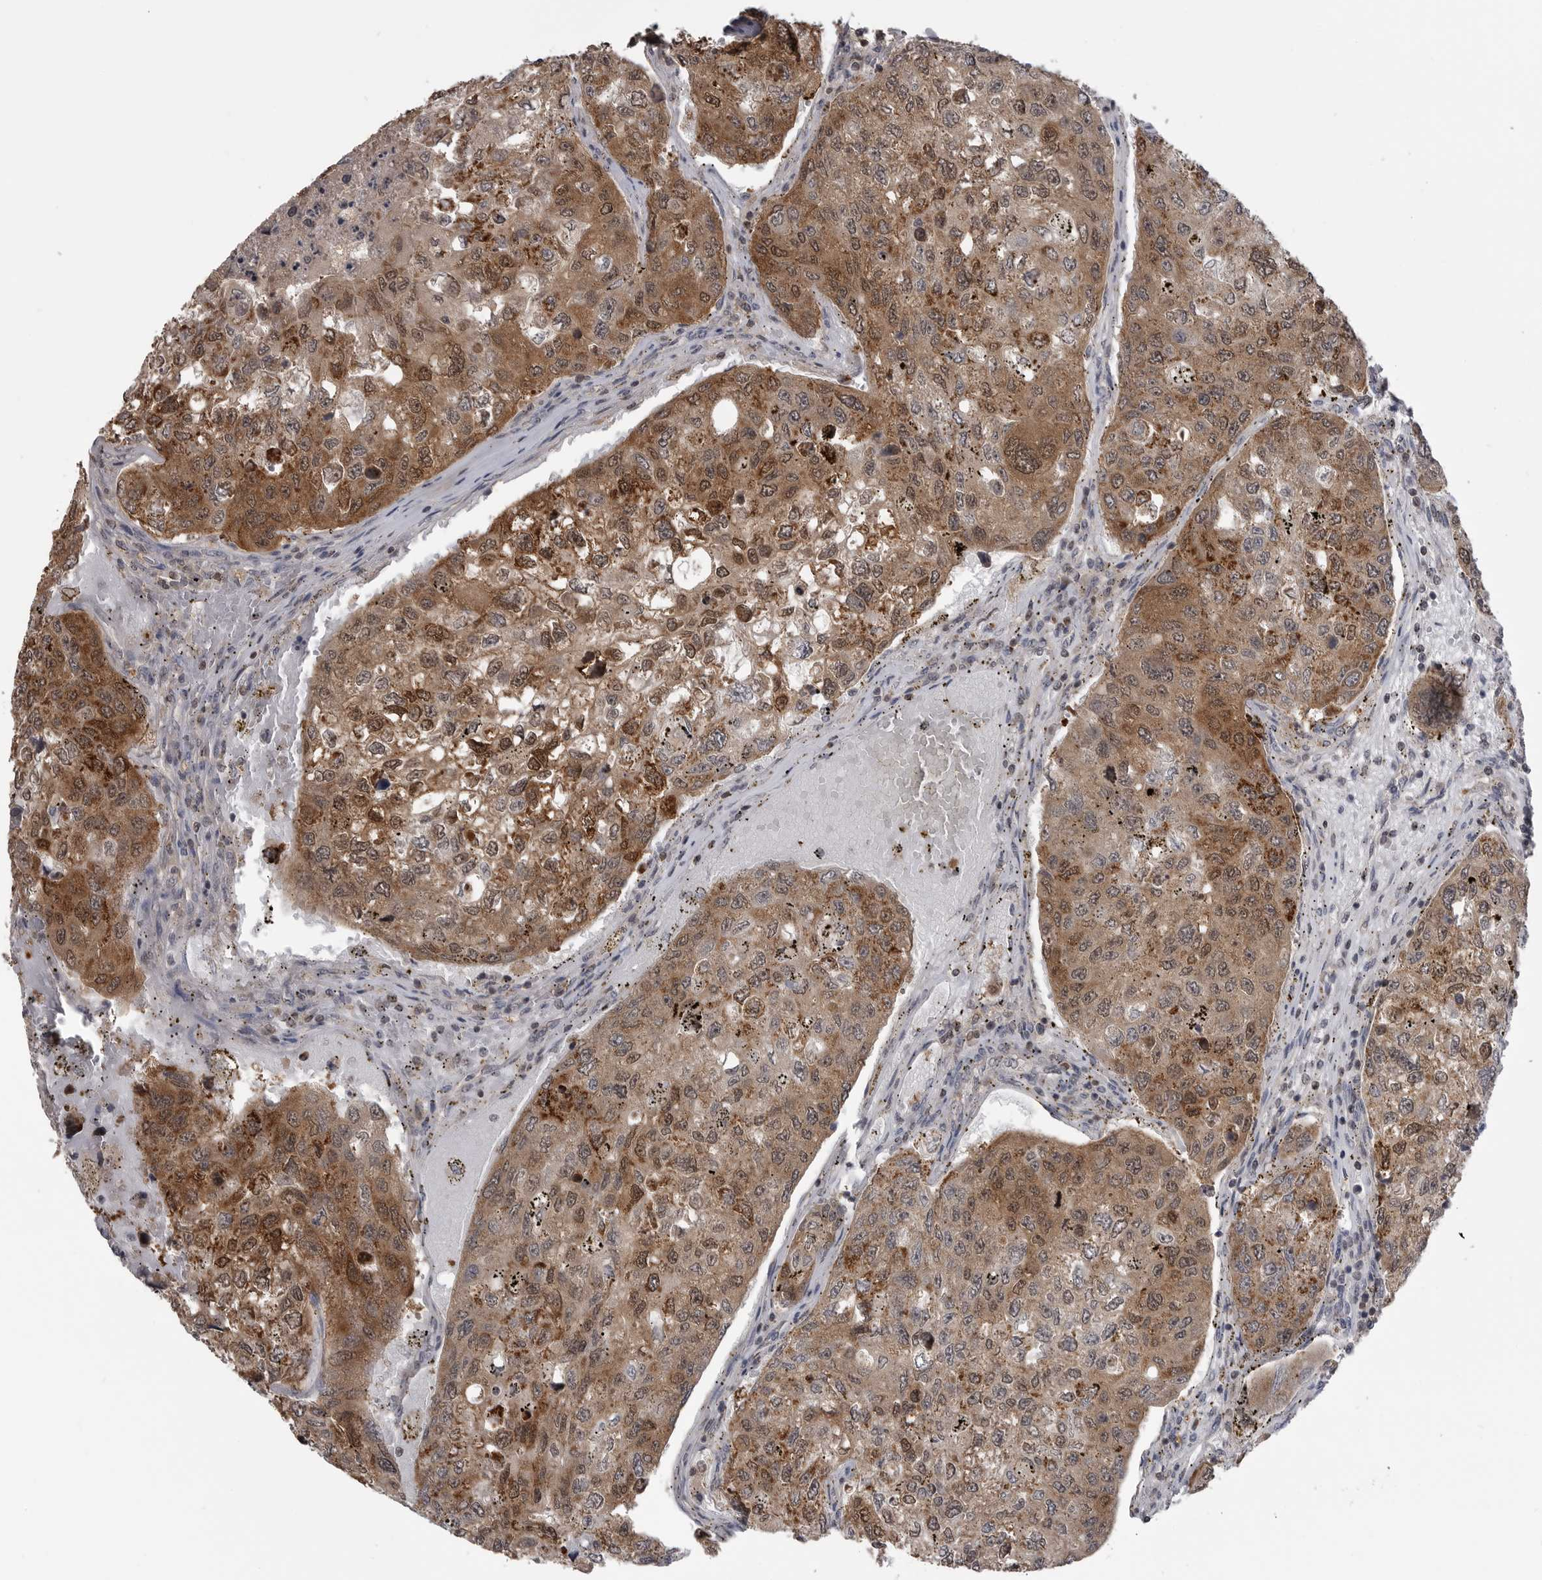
{"staining": {"intensity": "moderate", "quantity": ">75%", "location": "cytoplasmic/membranous,nuclear"}, "tissue": "urothelial cancer", "cell_type": "Tumor cells", "image_type": "cancer", "snomed": [{"axis": "morphology", "description": "Urothelial carcinoma, High grade"}, {"axis": "topography", "description": "Lymph node"}, {"axis": "topography", "description": "Urinary bladder"}], "caption": "Immunohistochemical staining of urothelial carcinoma (high-grade) shows moderate cytoplasmic/membranous and nuclear protein staining in about >75% of tumor cells. The staining is performed using DAB (3,3'-diaminobenzidine) brown chromogen to label protein expression. The nuclei are counter-stained blue using hematoxylin.", "gene": "MAPK13", "patient": {"sex": "male", "age": 51}}